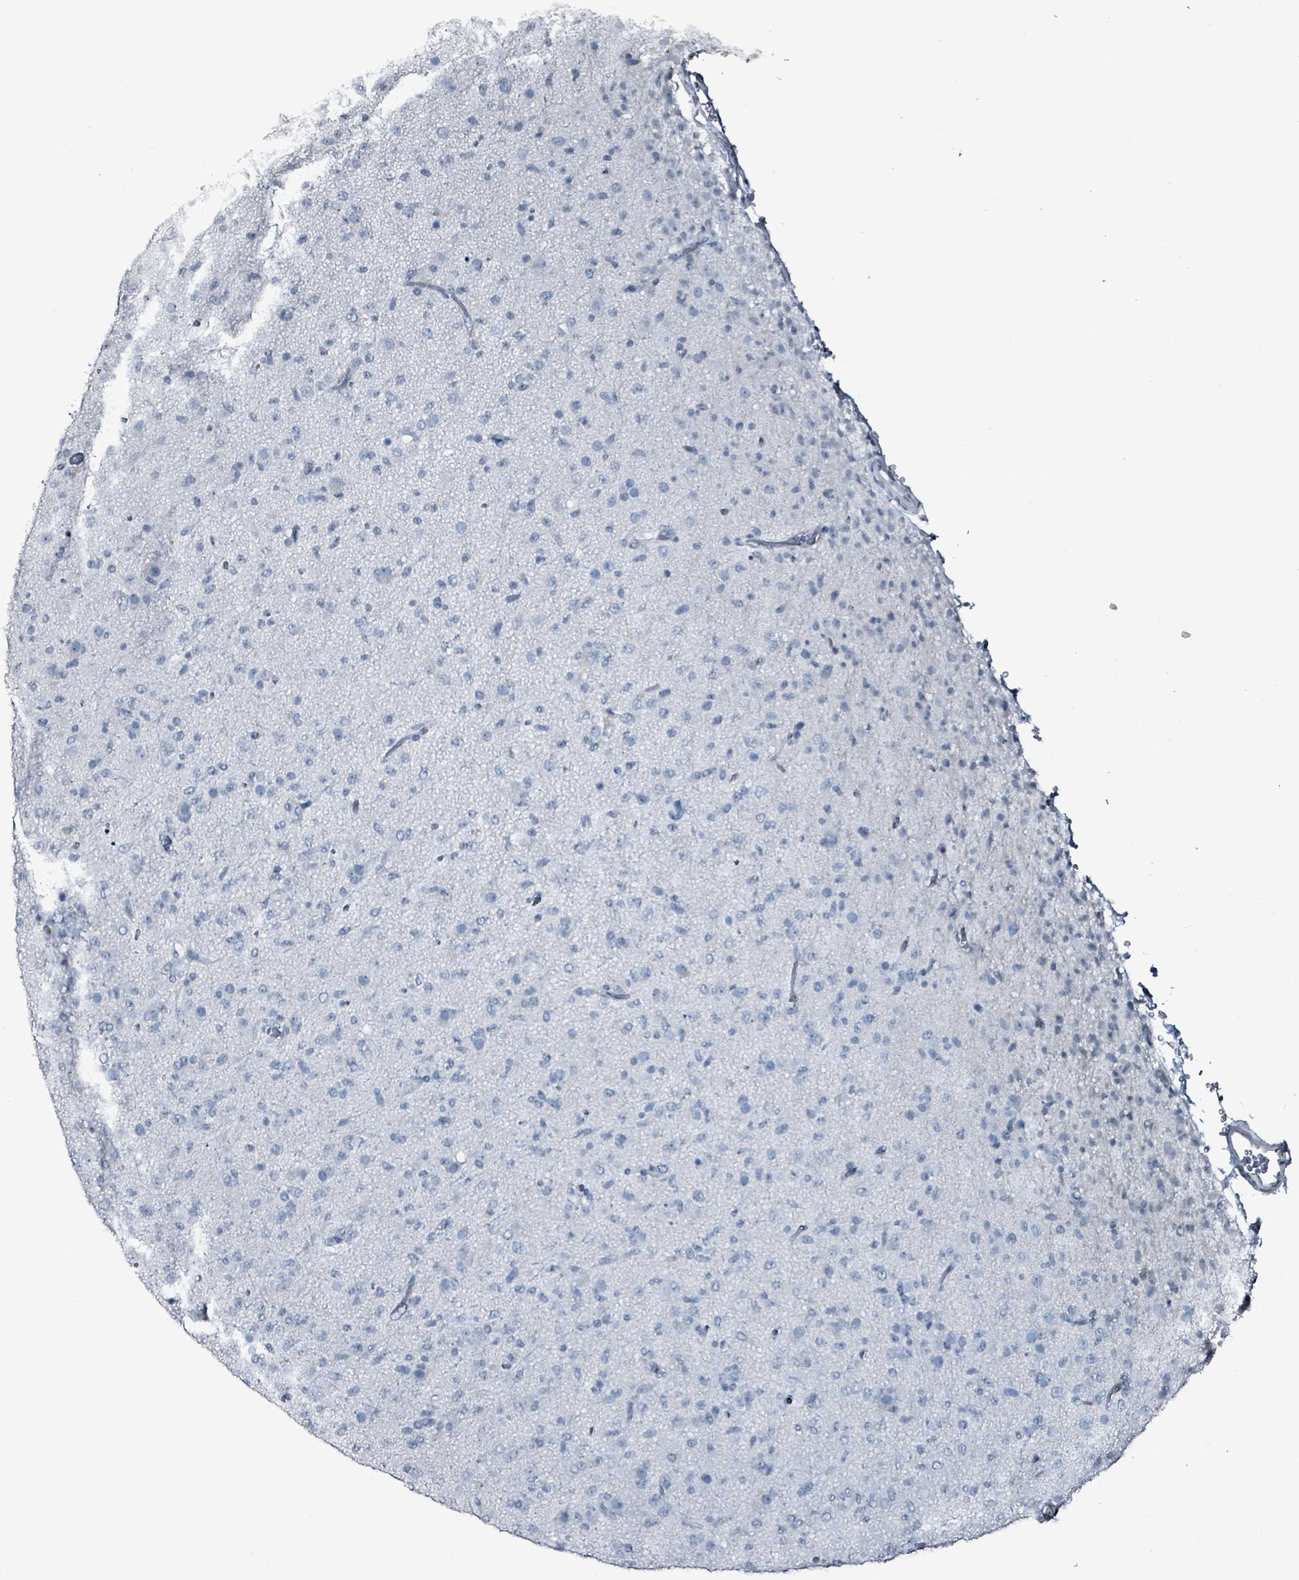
{"staining": {"intensity": "negative", "quantity": "none", "location": "none"}, "tissue": "glioma", "cell_type": "Tumor cells", "image_type": "cancer", "snomed": [{"axis": "morphology", "description": "Glioma, malignant, Low grade"}, {"axis": "topography", "description": "Brain"}], "caption": "There is no significant expression in tumor cells of malignant glioma (low-grade).", "gene": "CA9", "patient": {"sex": "male", "age": 65}}